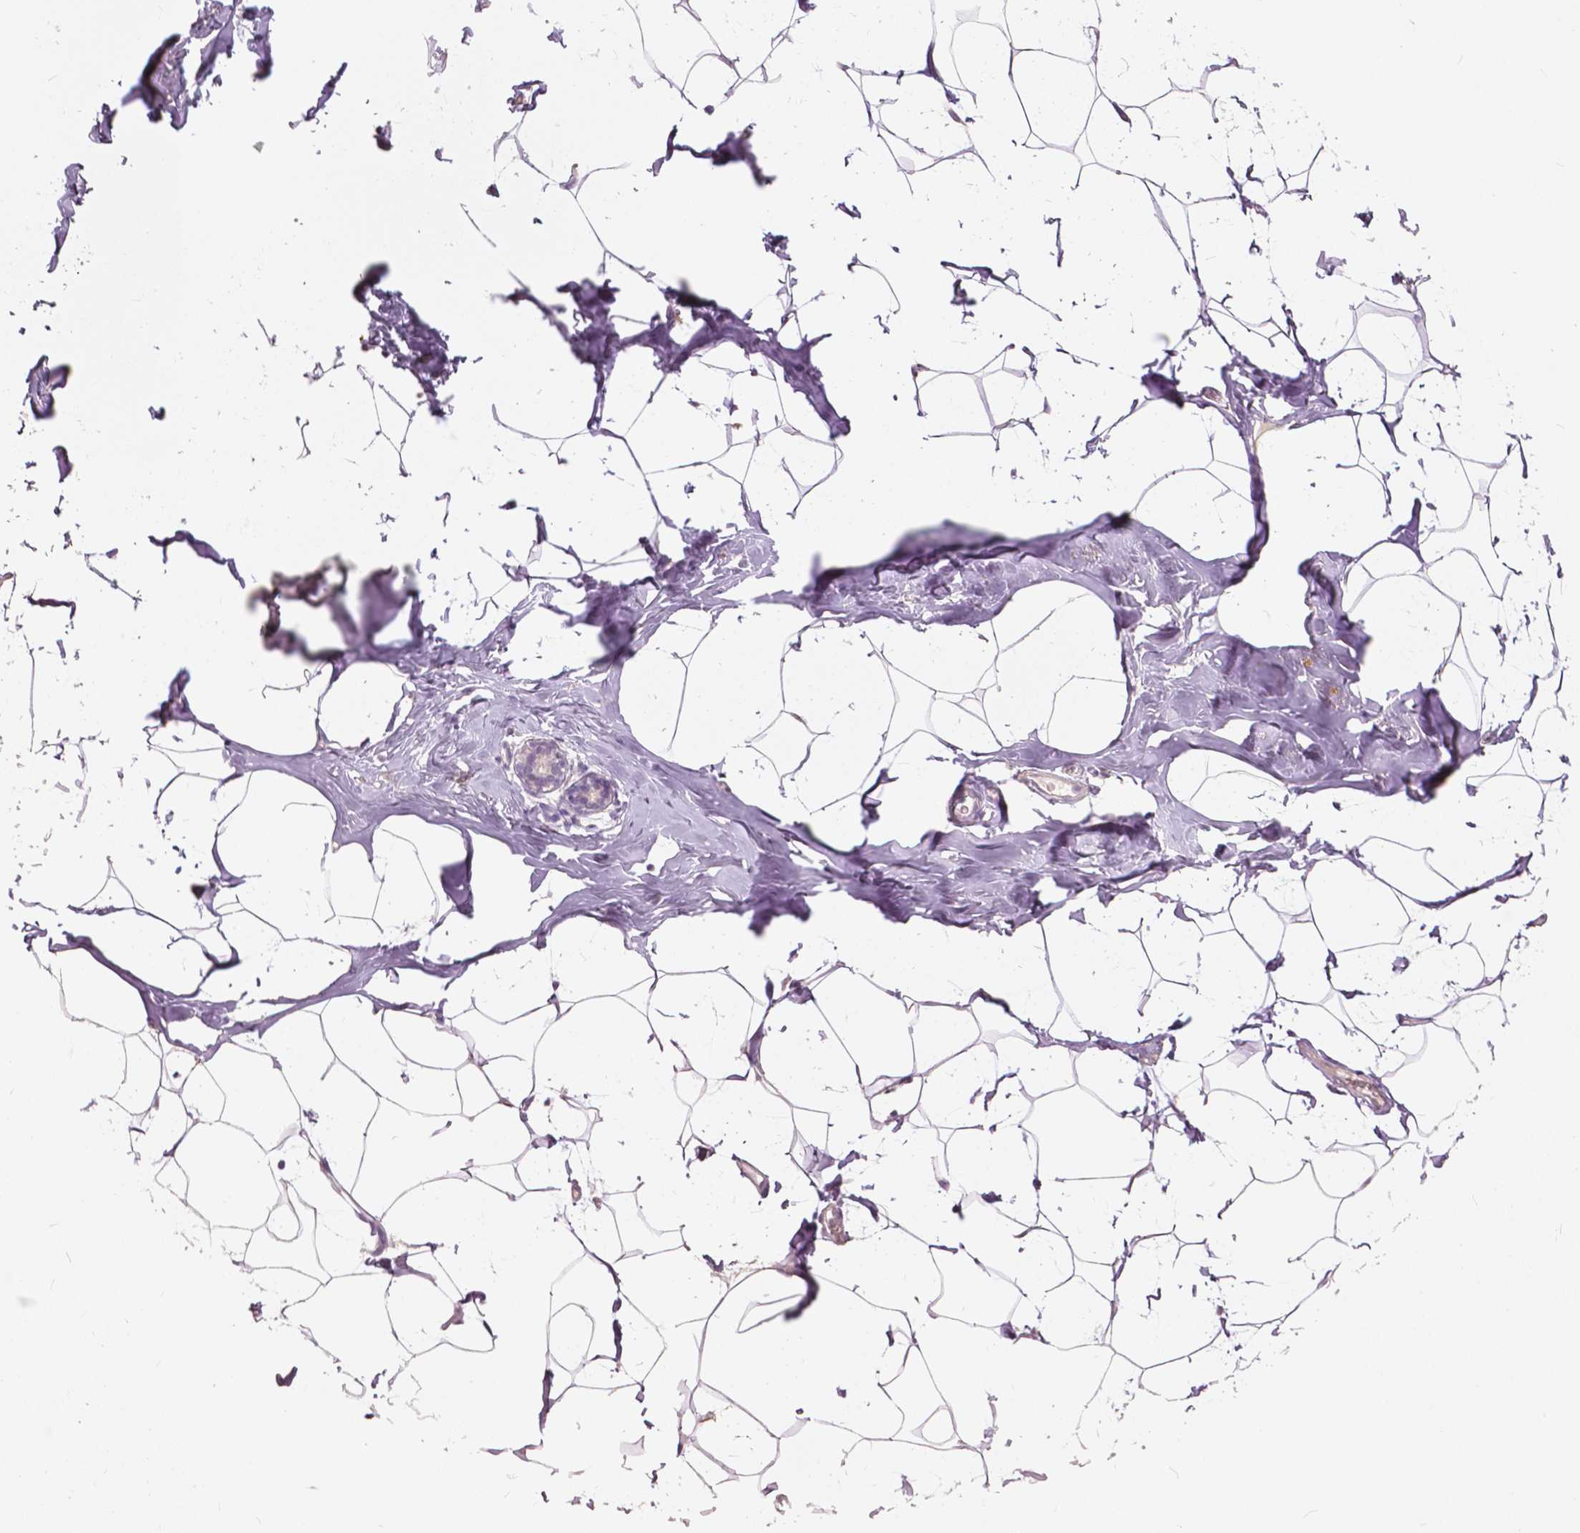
{"staining": {"intensity": "negative", "quantity": "none", "location": "none"}, "tissue": "breast", "cell_type": "Adipocytes", "image_type": "normal", "snomed": [{"axis": "morphology", "description": "Normal tissue, NOS"}, {"axis": "topography", "description": "Breast"}], "caption": "IHC histopathology image of normal human breast stained for a protein (brown), which demonstrates no positivity in adipocytes. (Brightfield microscopy of DAB (3,3'-diaminobenzidine) immunohistochemistry (IHC) at high magnification).", "gene": "NANOG", "patient": {"sex": "female", "age": 32}}